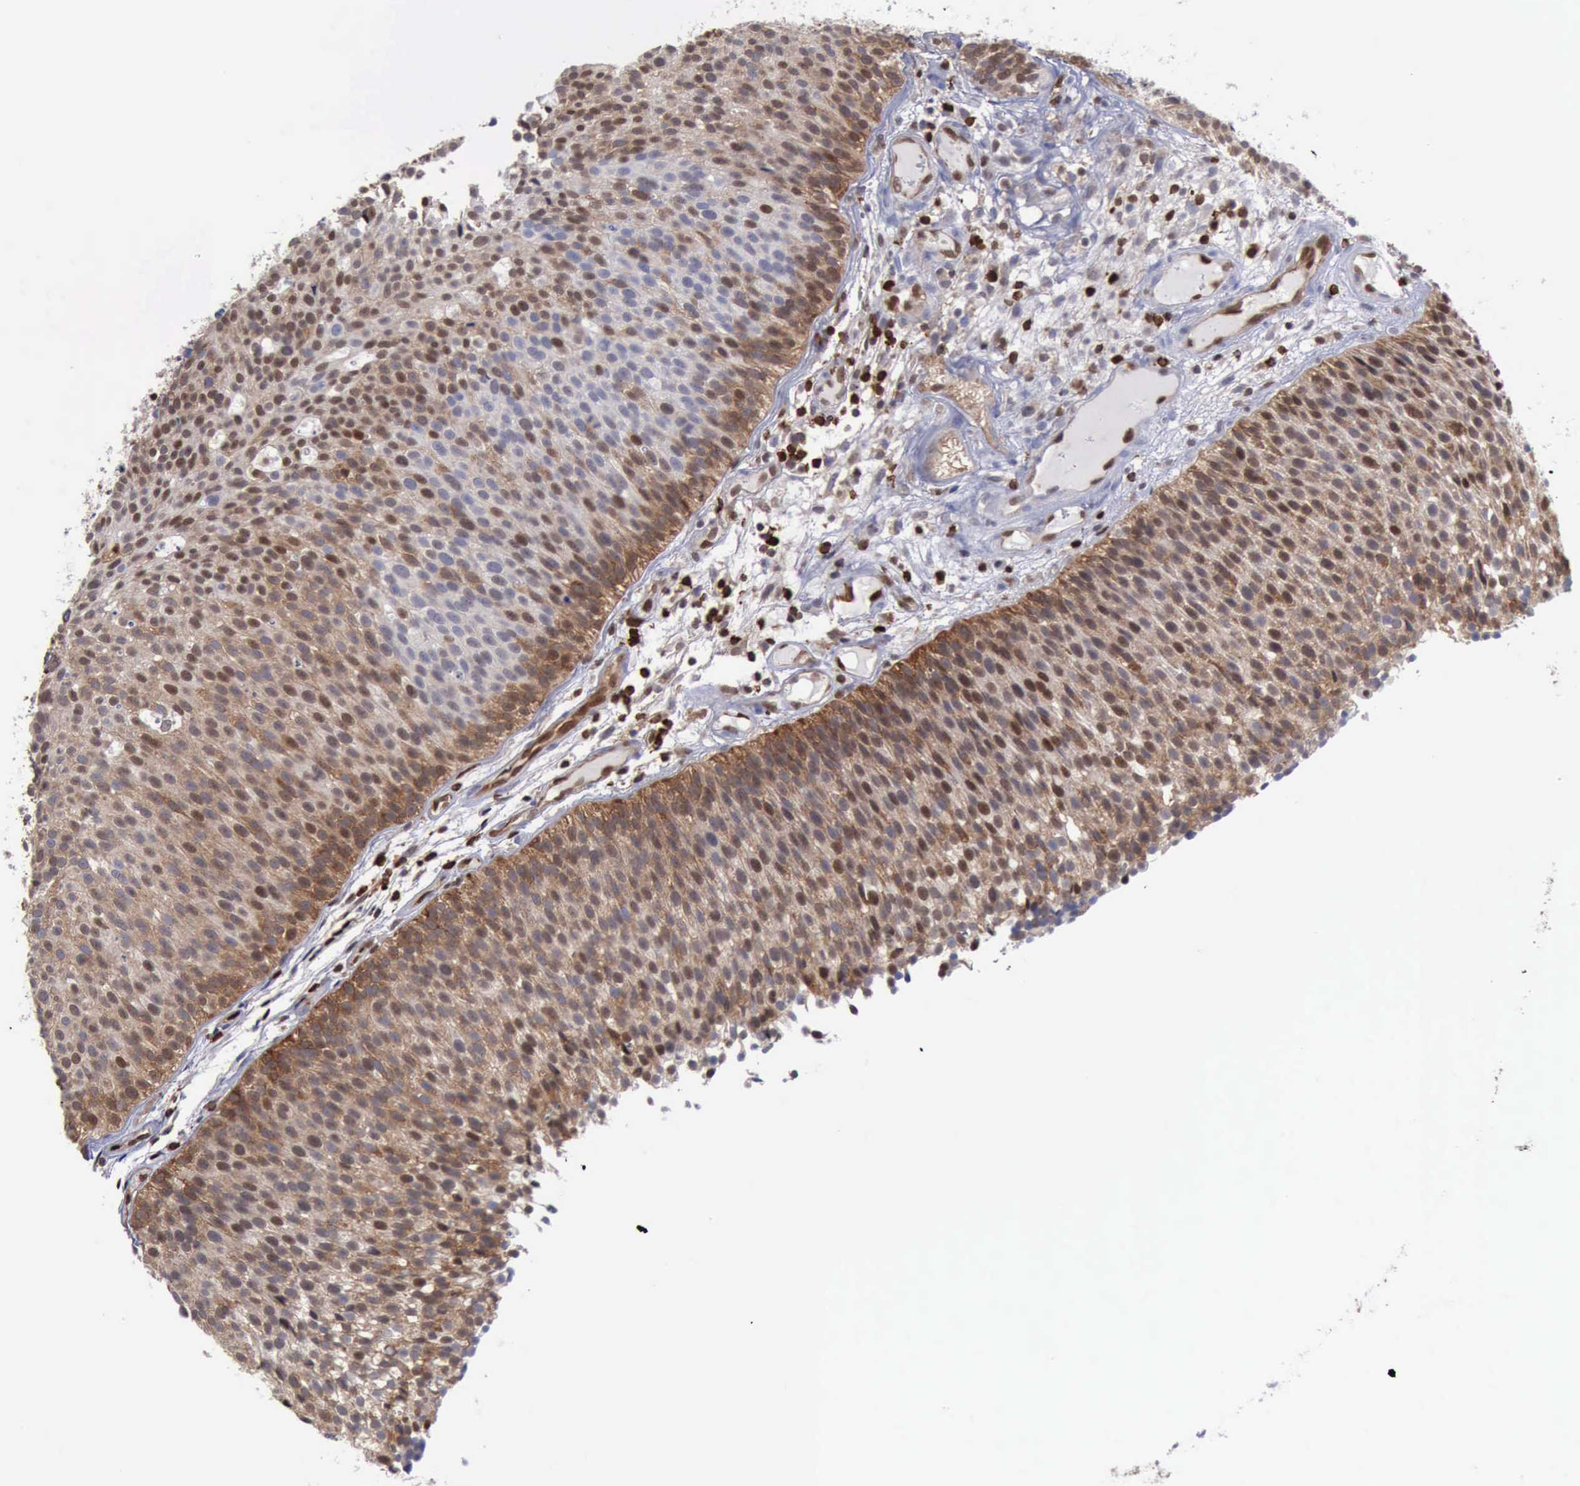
{"staining": {"intensity": "moderate", "quantity": "25%-75%", "location": "cytoplasmic/membranous,nuclear"}, "tissue": "urothelial cancer", "cell_type": "Tumor cells", "image_type": "cancer", "snomed": [{"axis": "morphology", "description": "Urothelial carcinoma, Low grade"}, {"axis": "topography", "description": "Urinary bladder"}], "caption": "Immunohistochemistry (IHC) (DAB) staining of human low-grade urothelial carcinoma demonstrates moderate cytoplasmic/membranous and nuclear protein staining in approximately 25%-75% of tumor cells.", "gene": "PDCD4", "patient": {"sex": "male", "age": 85}}